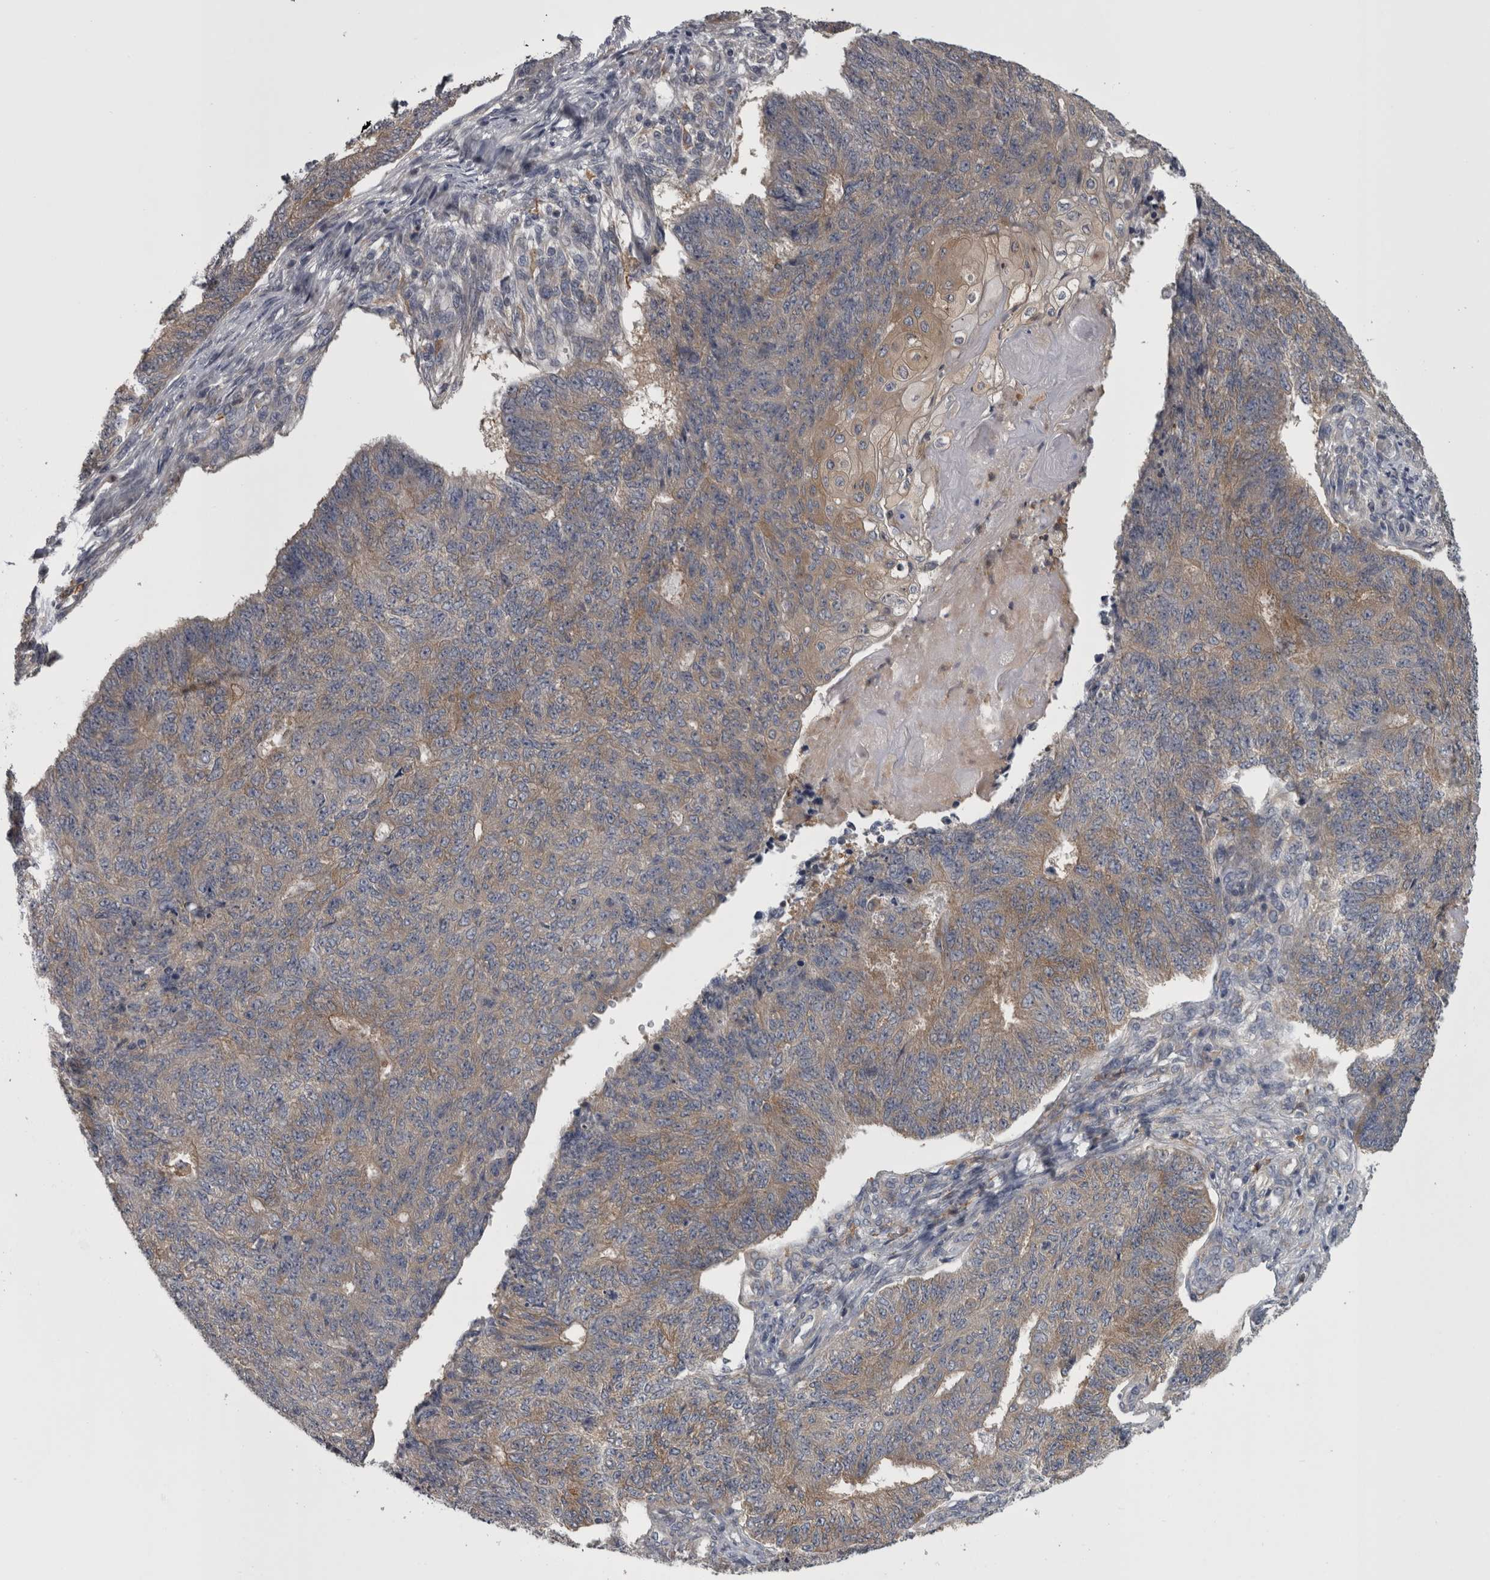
{"staining": {"intensity": "weak", "quantity": "<25%", "location": "cytoplasmic/membranous"}, "tissue": "endometrial cancer", "cell_type": "Tumor cells", "image_type": "cancer", "snomed": [{"axis": "morphology", "description": "Adenocarcinoma, NOS"}, {"axis": "topography", "description": "Endometrium"}], "caption": "This is an IHC image of human adenocarcinoma (endometrial). There is no staining in tumor cells.", "gene": "PRKCI", "patient": {"sex": "female", "age": 32}}